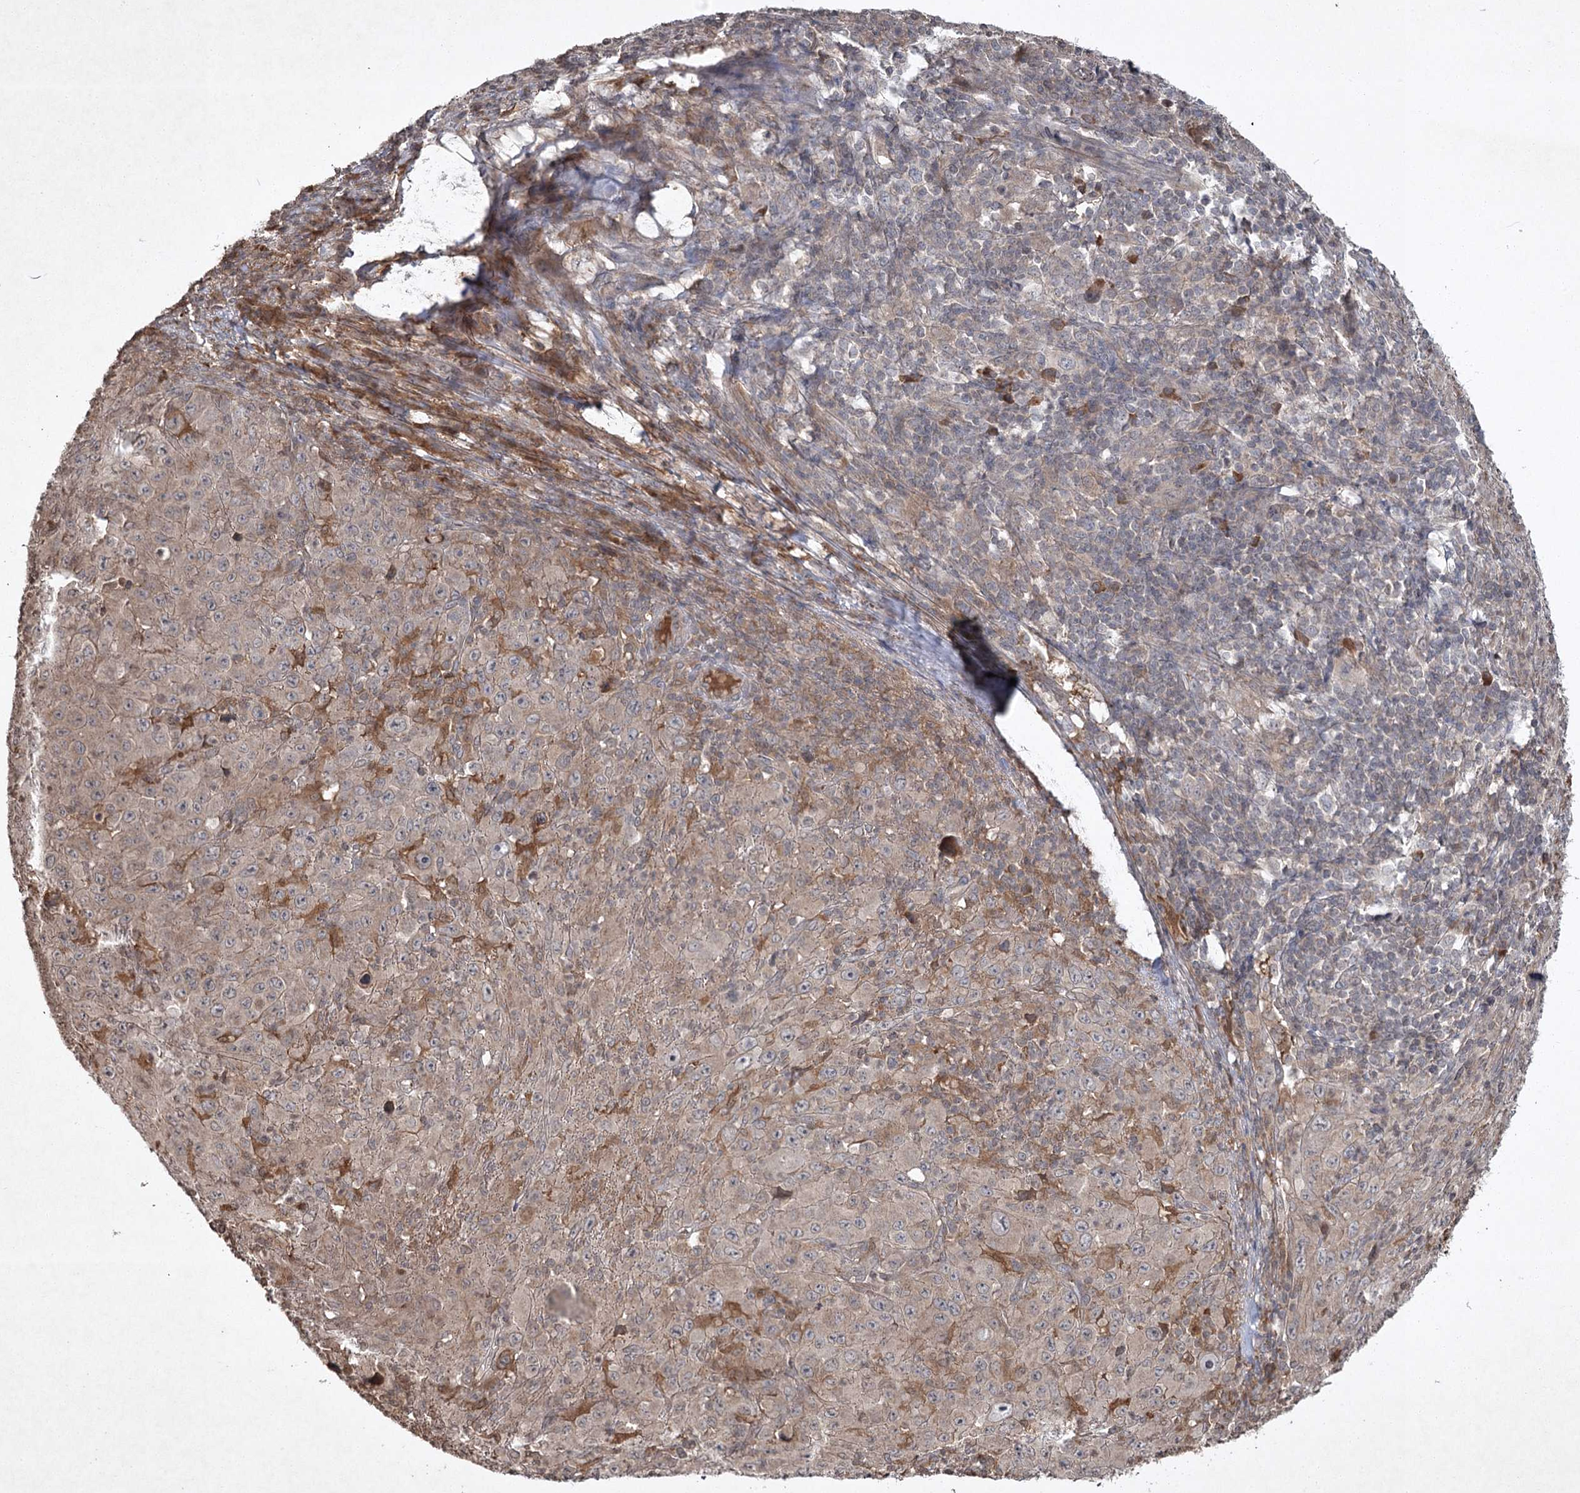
{"staining": {"intensity": "weak", "quantity": "25%-75%", "location": "cytoplasmic/membranous"}, "tissue": "melanoma", "cell_type": "Tumor cells", "image_type": "cancer", "snomed": [{"axis": "morphology", "description": "Malignant melanoma, Metastatic site"}, {"axis": "topography", "description": "Skin"}], "caption": "Weak cytoplasmic/membranous positivity for a protein is identified in approximately 25%-75% of tumor cells of melanoma using IHC.", "gene": "CYP2B6", "patient": {"sex": "female", "age": 56}}